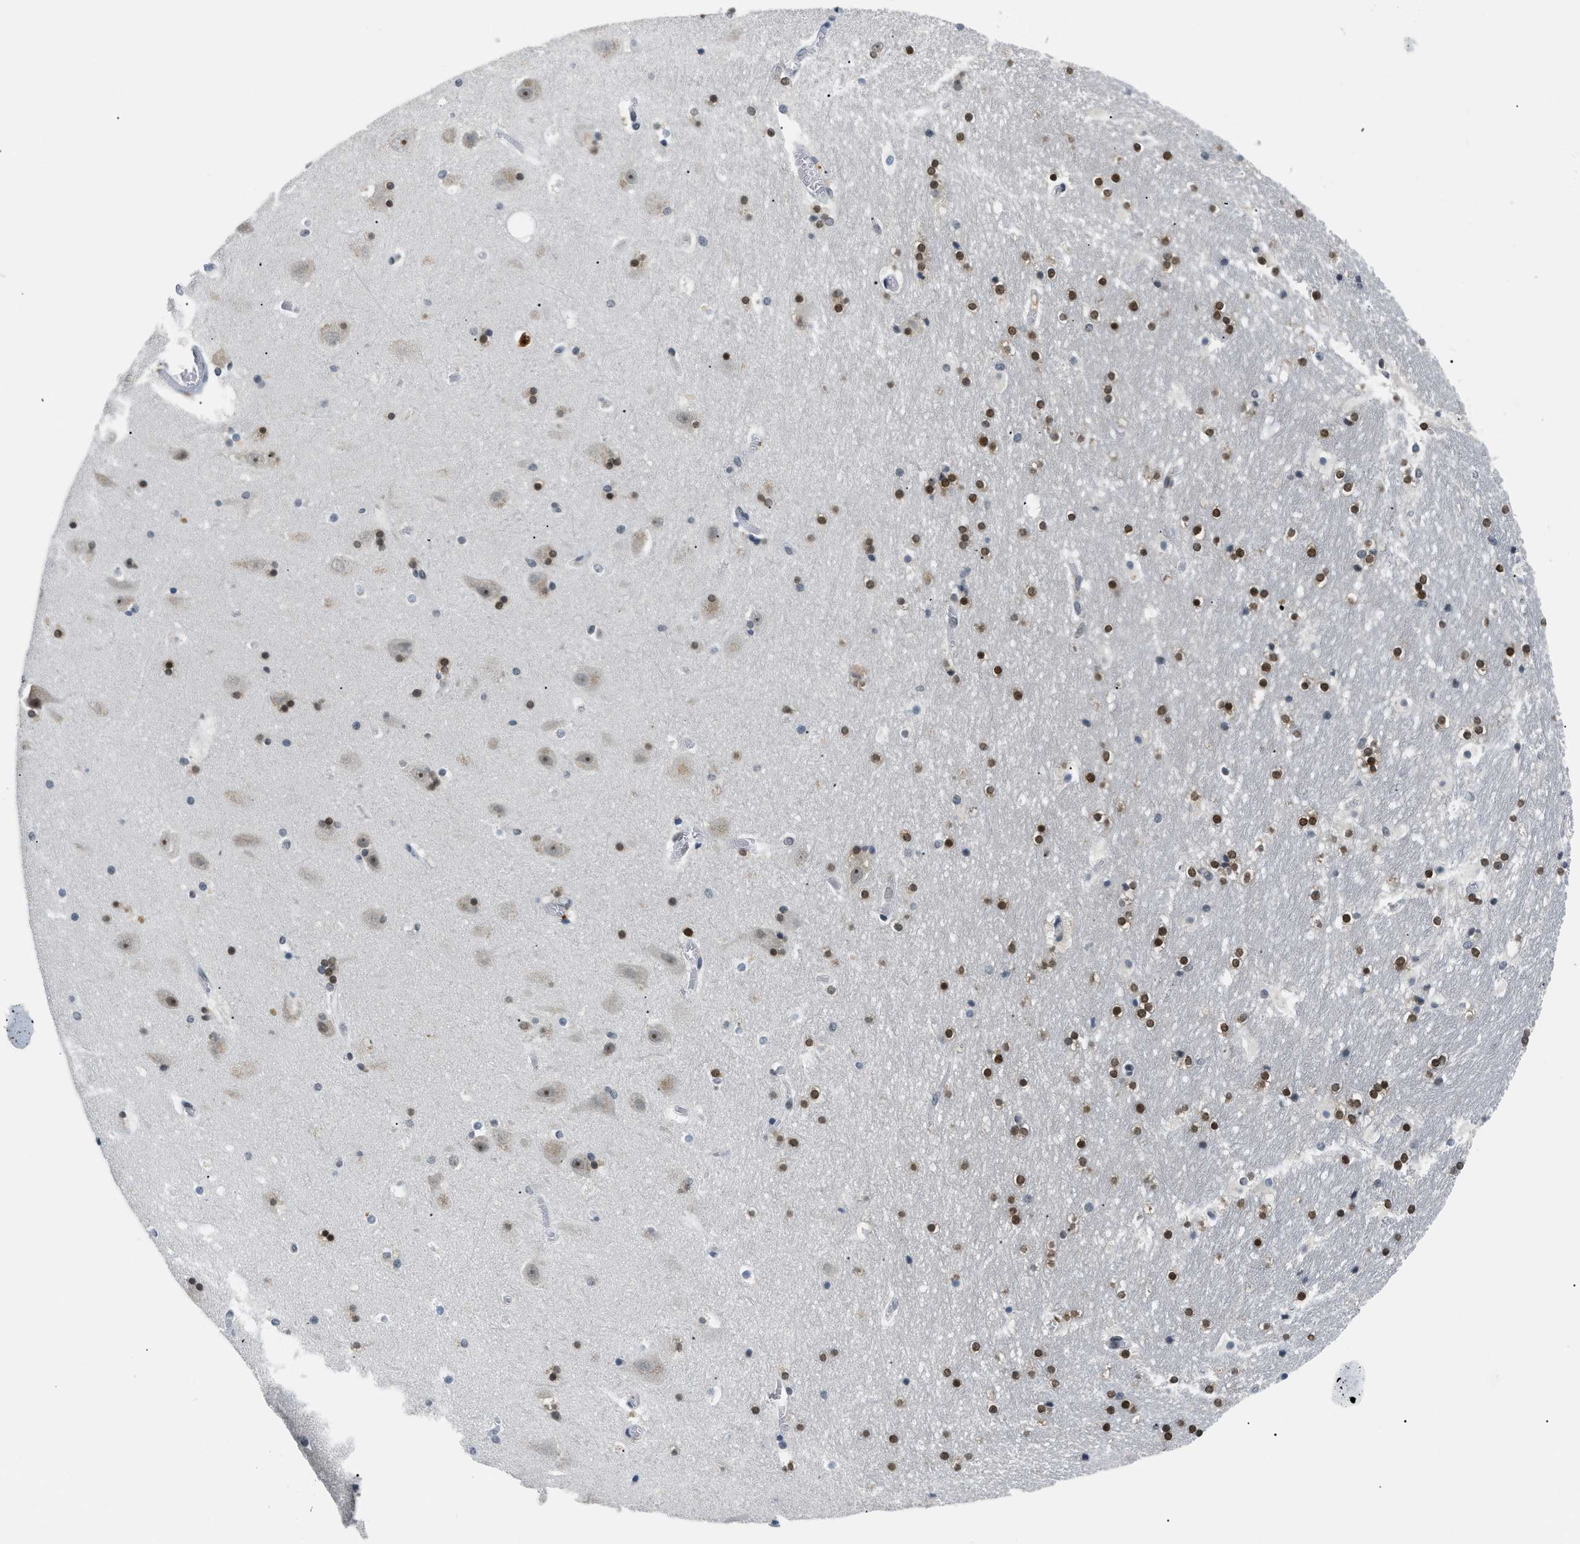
{"staining": {"intensity": "strong", "quantity": "25%-75%", "location": "nuclear"}, "tissue": "hippocampus", "cell_type": "Glial cells", "image_type": "normal", "snomed": [{"axis": "morphology", "description": "Normal tissue, NOS"}, {"axis": "topography", "description": "Hippocampus"}], "caption": "Immunohistochemistry (IHC) staining of benign hippocampus, which displays high levels of strong nuclear expression in approximately 25%-75% of glial cells indicating strong nuclear protein expression. The staining was performed using DAB (brown) for protein detection and nuclei were counterstained in hematoxylin (blue).", "gene": "MZF1", "patient": {"sex": "male", "age": 45}}